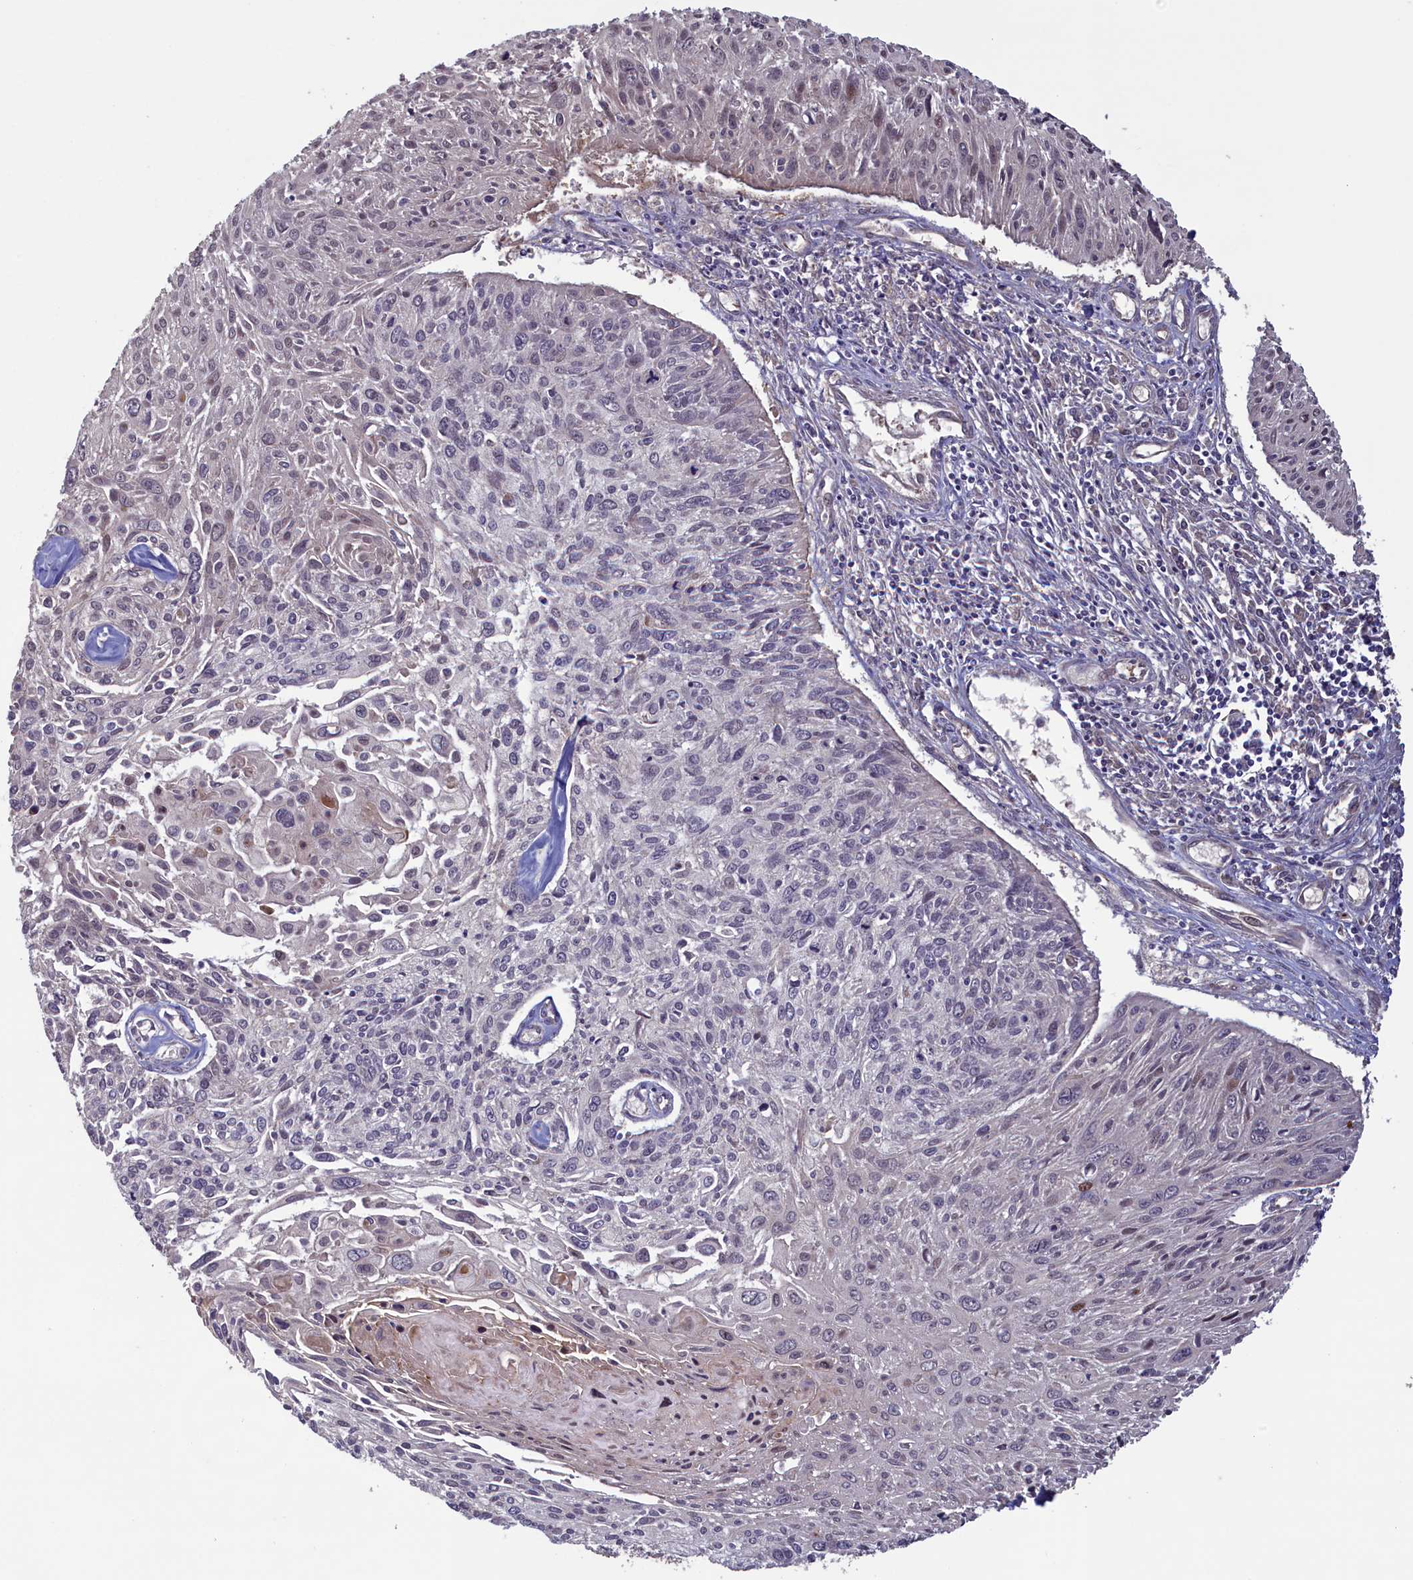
{"staining": {"intensity": "negative", "quantity": "none", "location": "none"}, "tissue": "cervical cancer", "cell_type": "Tumor cells", "image_type": "cancer", "snomed": [{"axis": "morphology", "description": "Squamous cell carcinoma, NOS"}, {"axis": "topography", "description": "Cervix"}], "caption": "Cervical cancer was stained to show a protein in brown. There is no significant positivity in tumor cells. (DAB (3,3'-diaminobenzidine) immunohistochemistry (IHC) with hematoxylin counter stain).", "gene": "CIAO2B", "patient": {"sex": "female", "age": 51}}